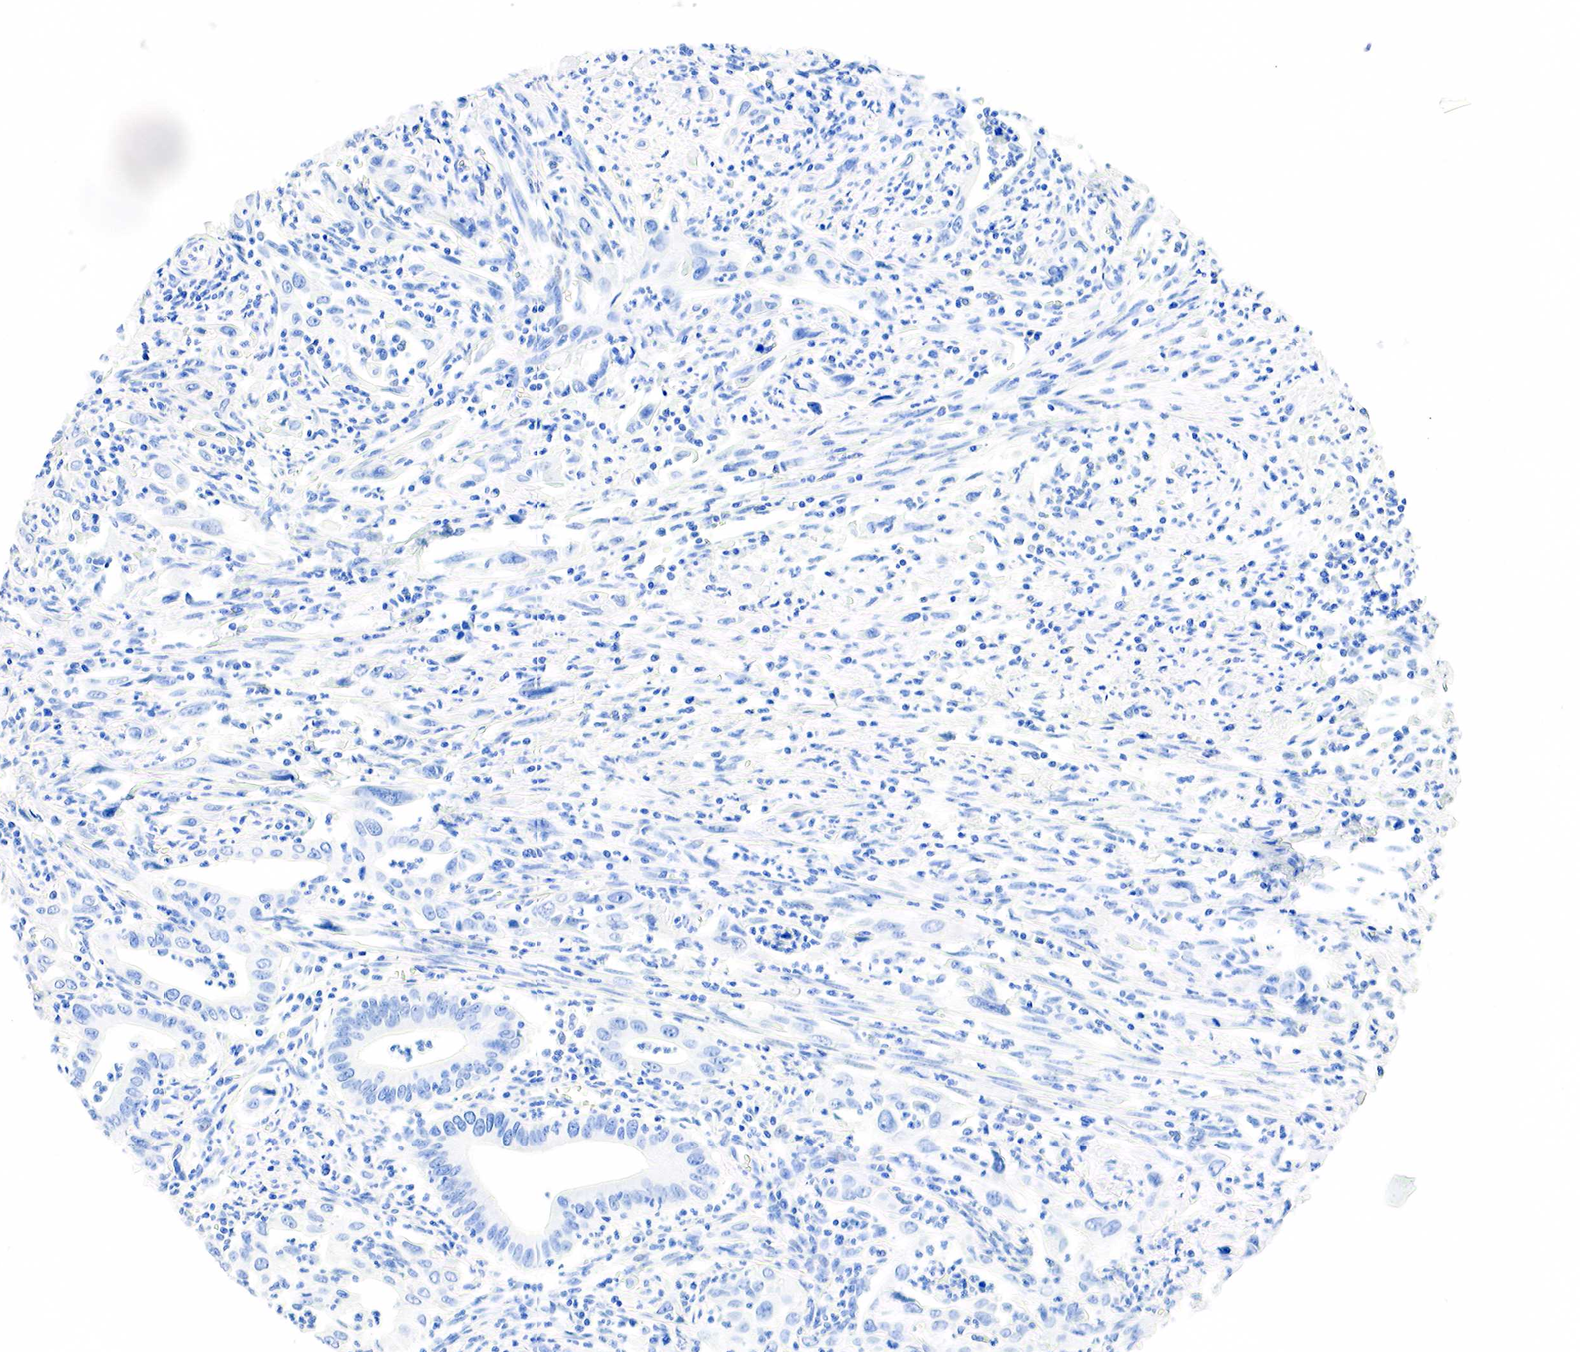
{"staining": {"intensity": "negative", "quantity": "none", "location": "none"}, "tissue": "cervical cancer", "cell_type": "Tumor cells", "image_type": "cancer", "snomed": [{"axis": "morphology", "description": "Normal tissue, NOS"}, {"axis": "morphology", "description": "Adenocarcinoma, NOS"}, {"axis": "topography", "description": "Cervix"}], "caption": "Tumor cells are negative for protein expression in human adenocarcinoma (cervical). Brightfield microscopy of IHC stained with DAB (3,3'-diaminobenzidine) (brown) and hematoxylin (blue), captured at high magnification.", "gene": "PTH", "patient": {"sex": "female", "age": 34}}